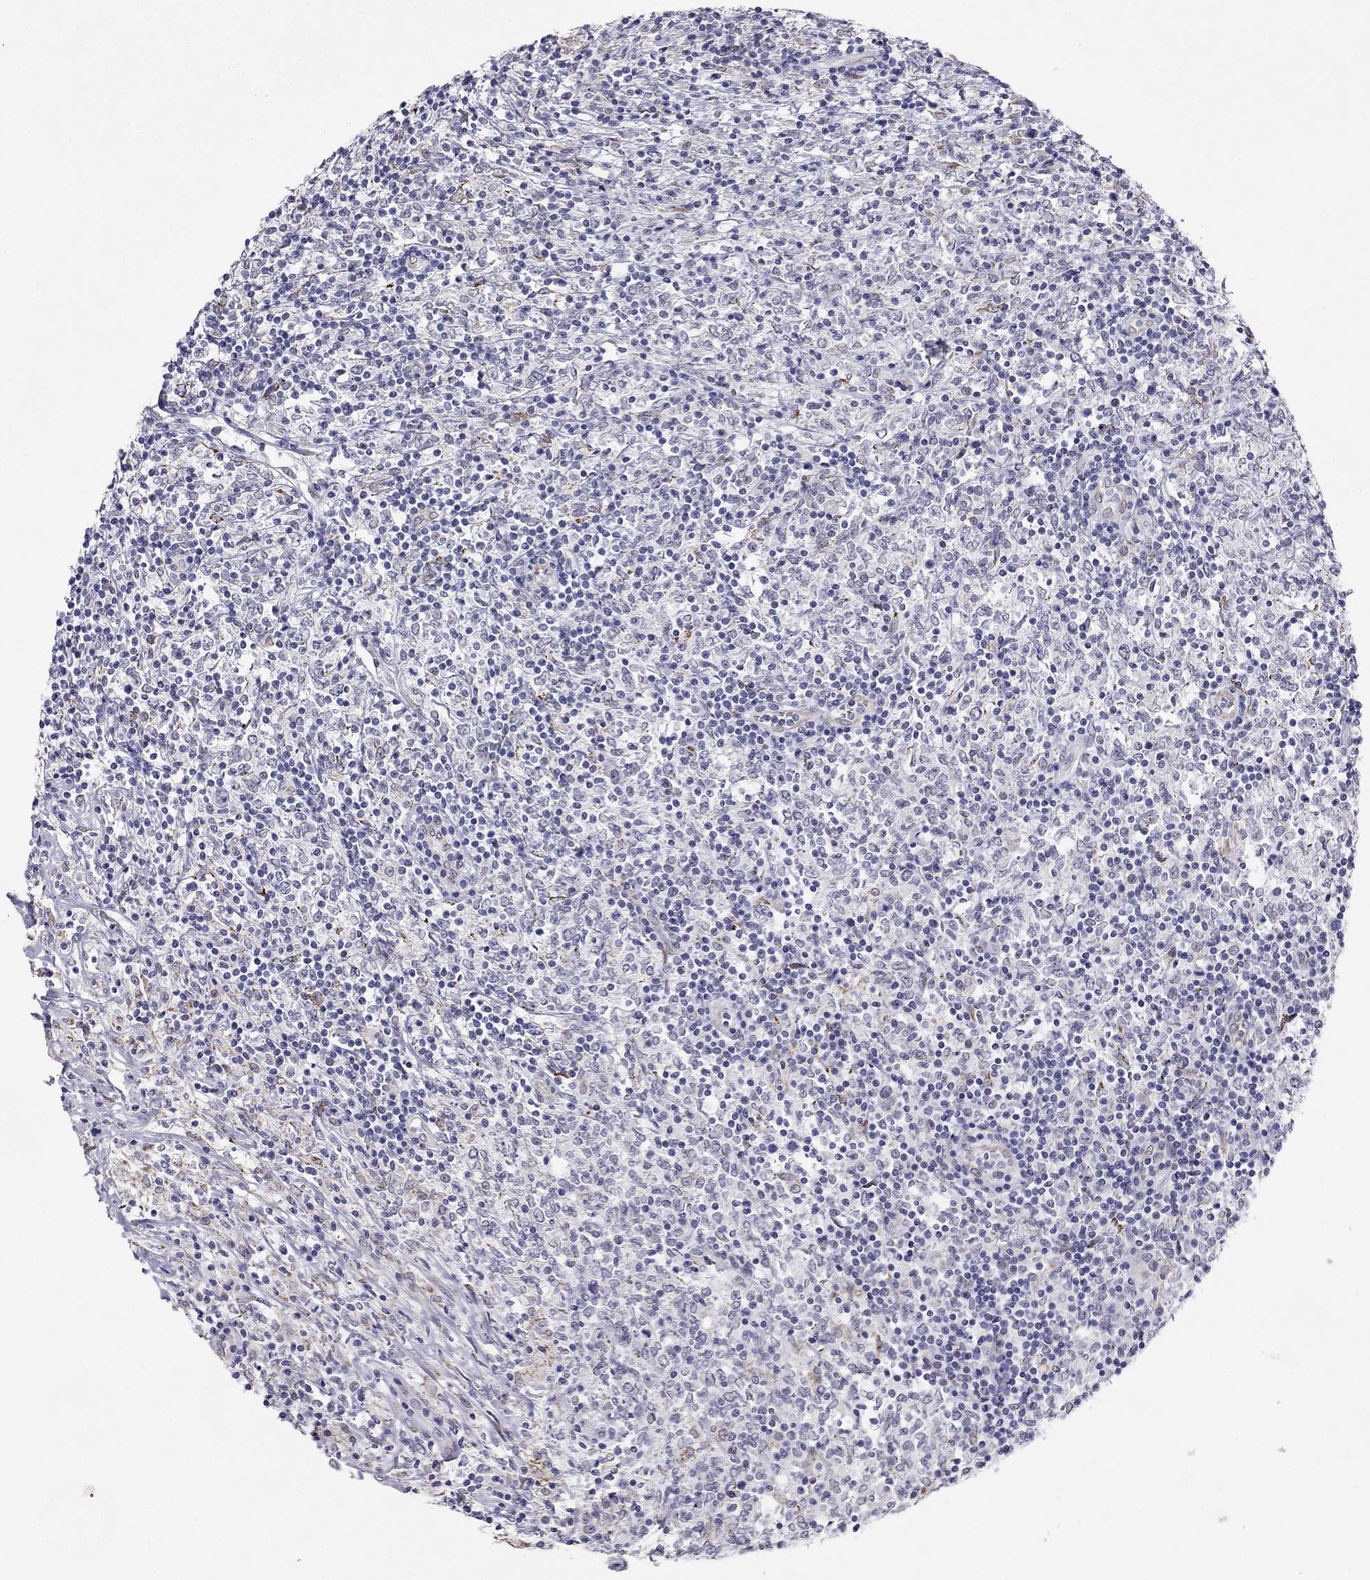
{"staining": {"intensity": "negative", "quantity": "none", "location": "none"}, "tissue": "lymphoma", "cell_type": "Tumor cells", "image_type": "cancer", "snomed": [{"axis": "morphology", "description": "Malignant lymphoma, non-Hodgkin's type, High grade"}, {"axis": "topography", "description": "Lymph node"}], "caption": "Immunohistochemical staining of lymphoma displays no significant staining in tumor cells.", "gene": "MYO3B", "patient": {"sex": "female", "age": 84}}